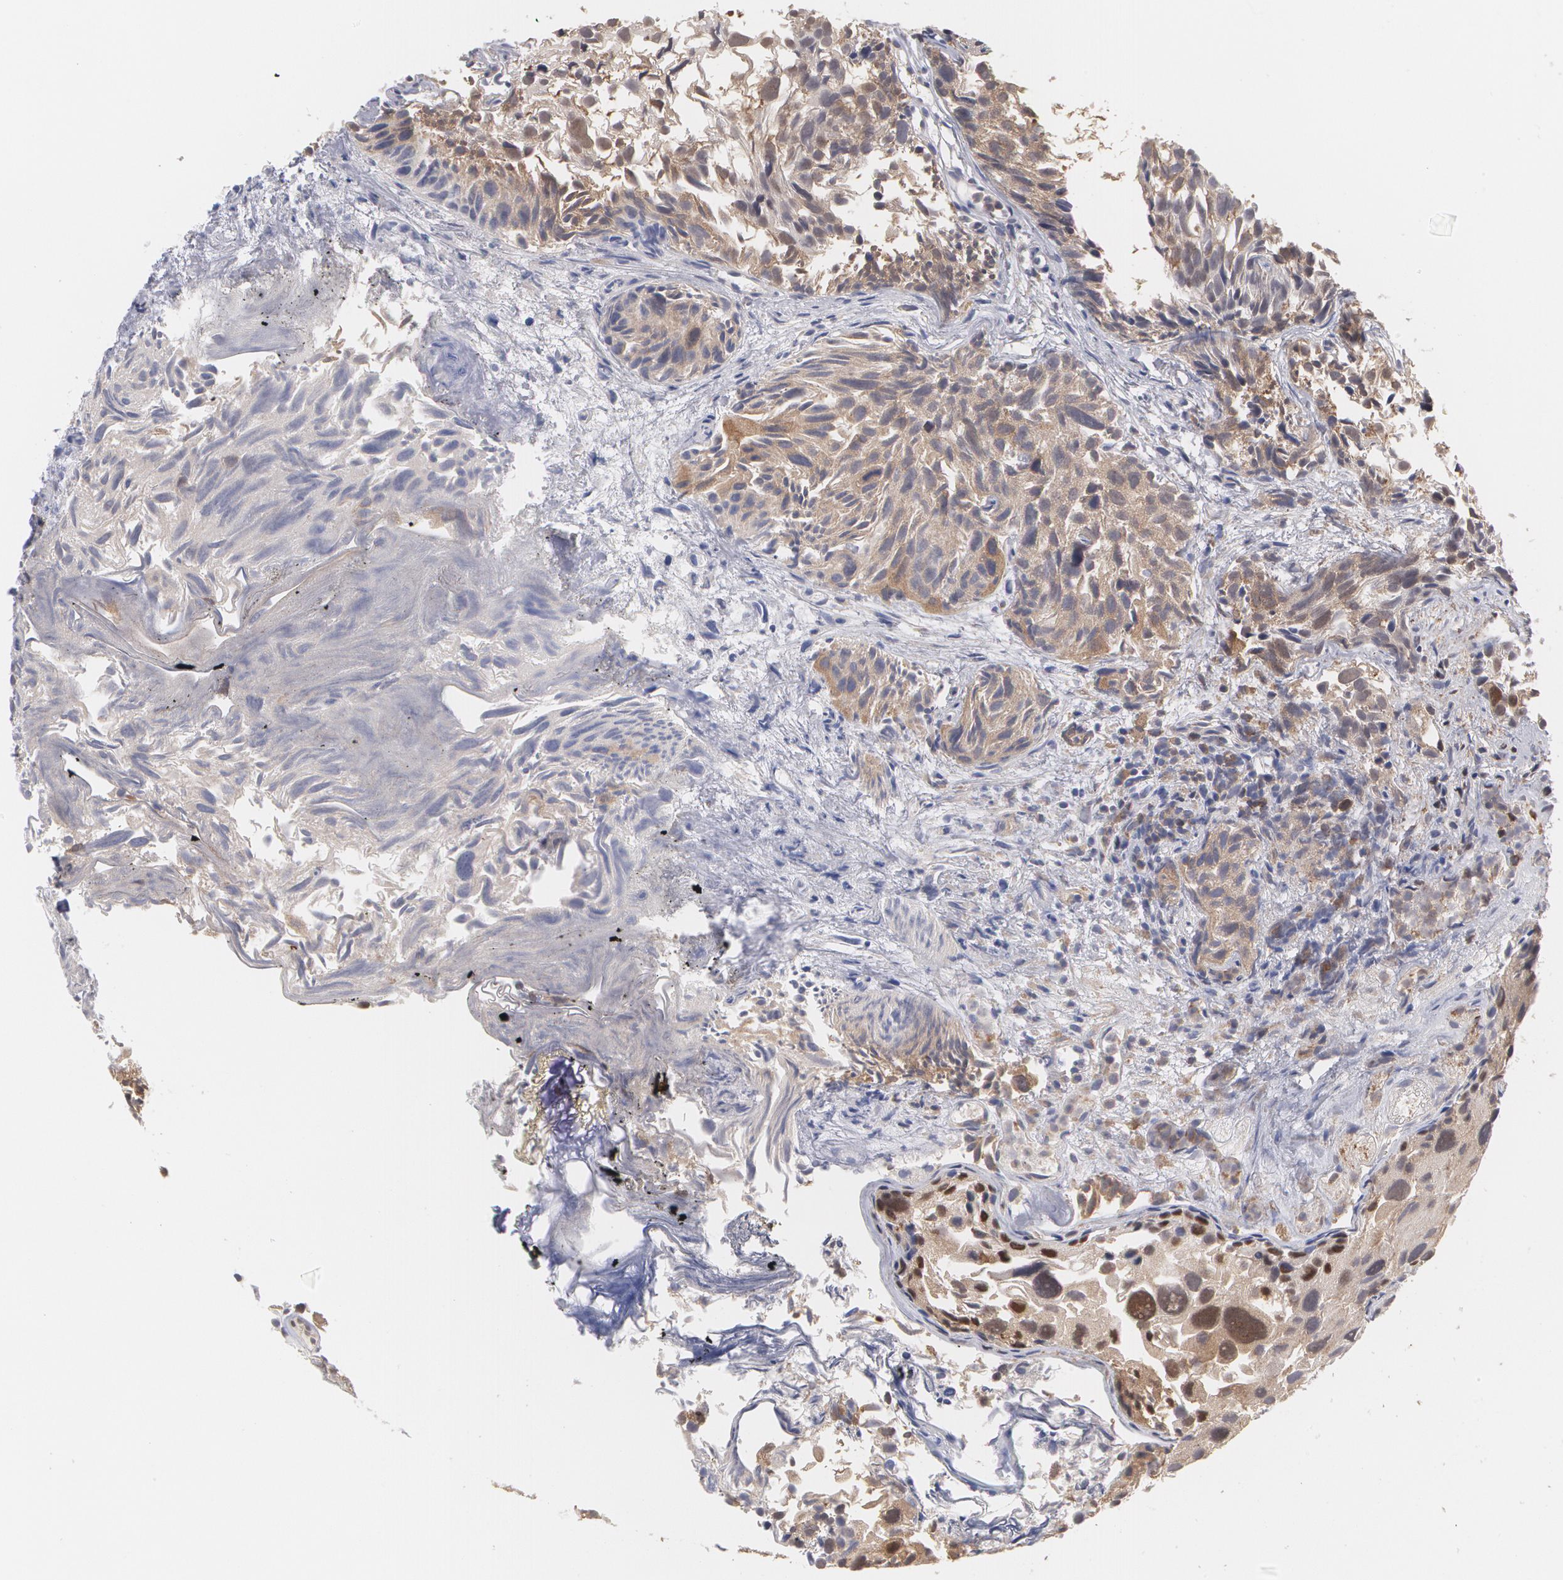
{"staining": {"intensity": "moderate", "quantity": ">75%", "location": "cytoplasmic/membranous"}, "tissue": "urothelial cancer", "cell_type": "Tumor cells", "image_type": "cancer", "snomed": [{"axis": "morphology", "description": "Urothelial carcinoma, High grade"}, {"axis": "topography", "description": "Urinary bladder"}], "caption": "Urothelial carcinoma (high-grade) tissue reveals moderate cytoplasmic/membranous positivity in approximately >75% of tumor cells, visualized by immunohistochemistry. The staining is performed using DAB (3,3'-diaminobenzidine) brown chromogen to label protein expression. The nuclei are counter-stained blue using hematoxylin.", "gene": "MTHFD1", "patient": {"sex": "female", "age": 78}}